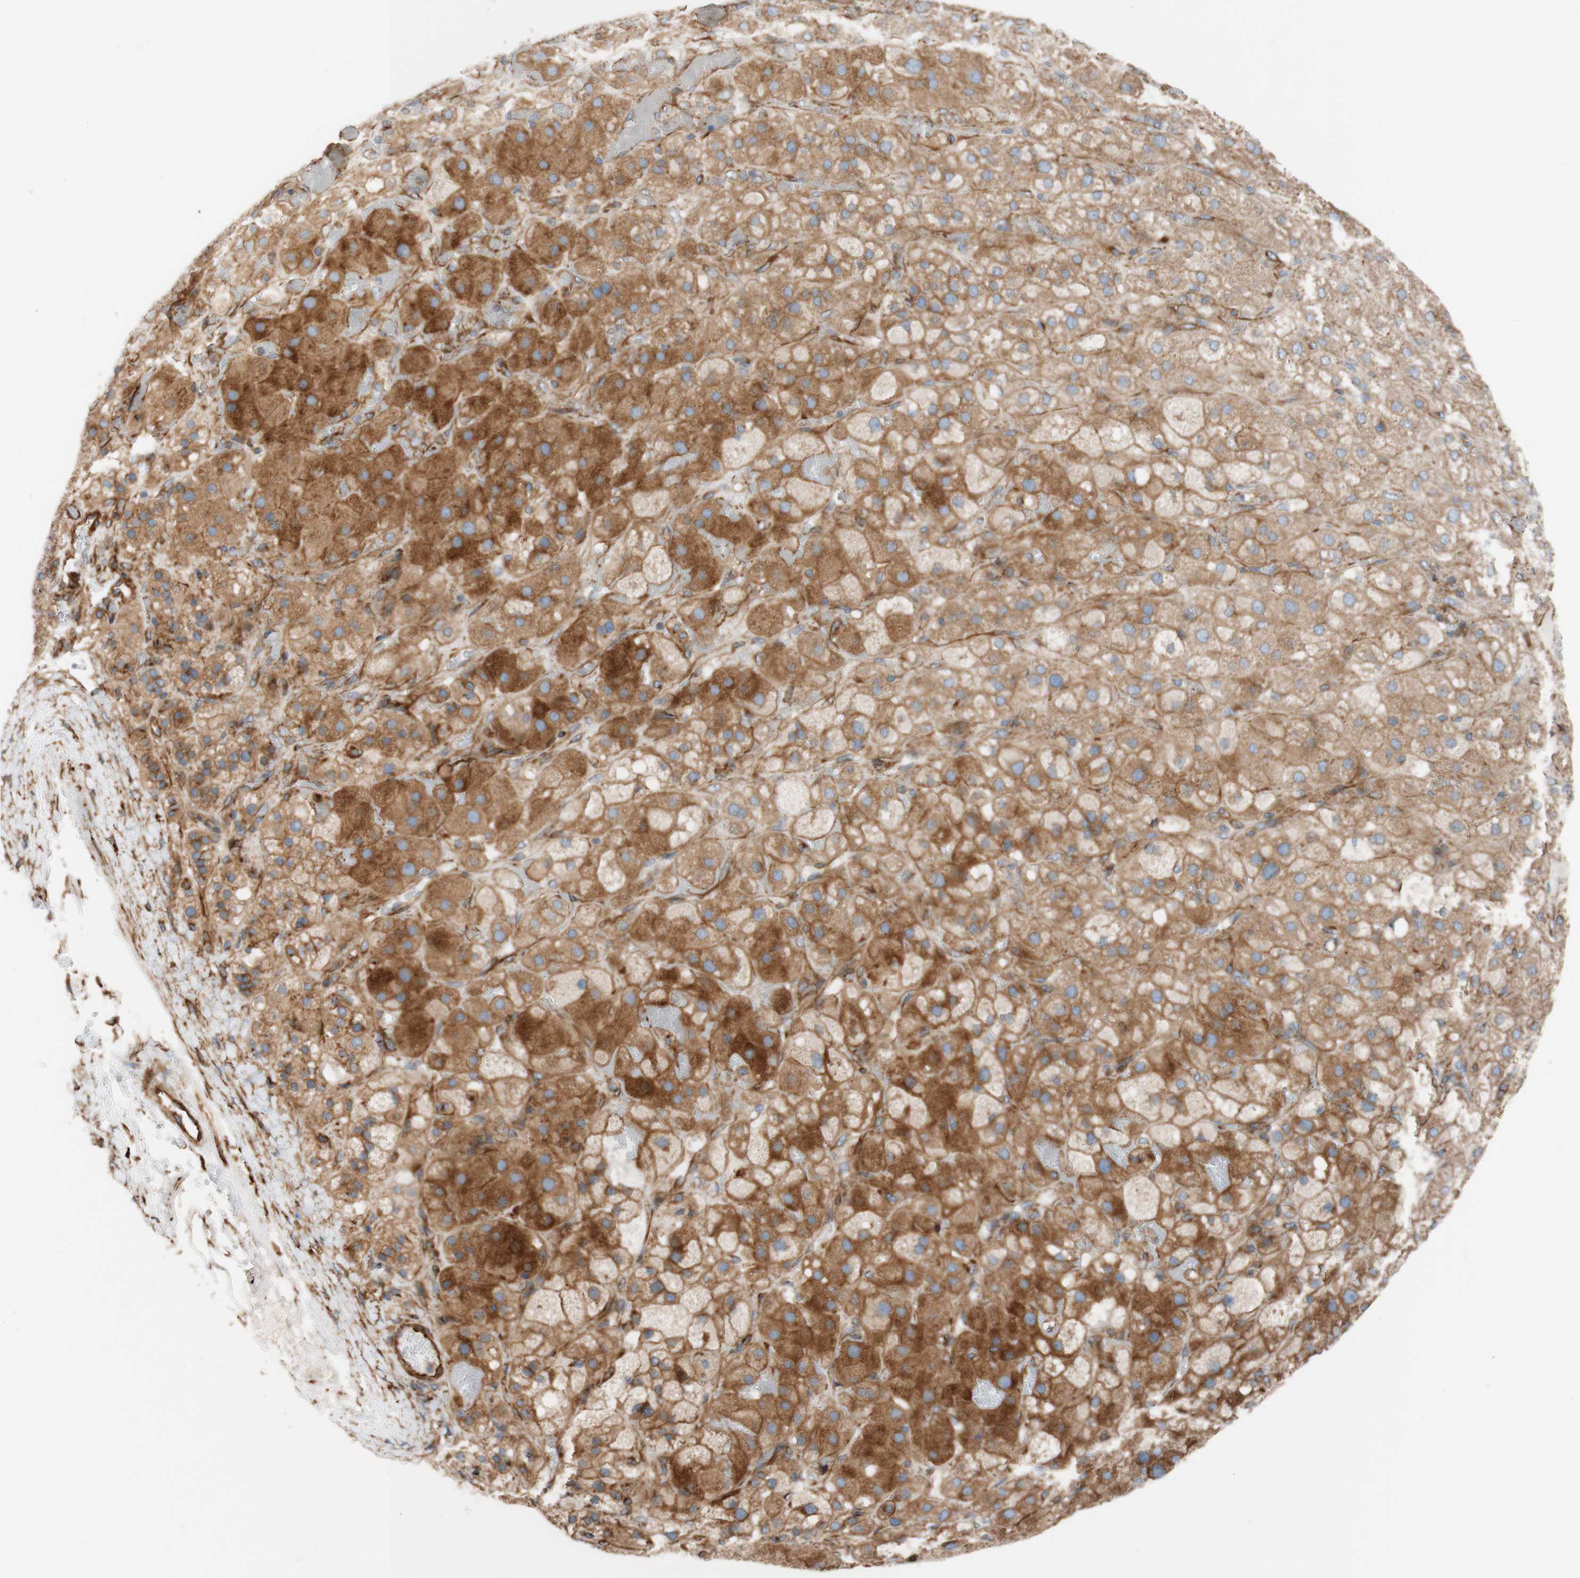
{"staining": {"intensity": "moderate", "quantity": ">75%", "location": "cytoplasmic/membranous"}, "tissue": "adrenal gland", "cell_type": "Glandular cells", "image_type": "normal", "snomed": [{"axis": "morphology", "description": "Normal tissue, NOS"}, {"axis": "topography", "description": "Adrenal gland"}], "caption": "An image of human adrenal gland stained for a protein shows moderate cytoplasmic/membranous brown staining in glandular cells. The staining was performed using DAB (3,3'-diaminobenzidine), with brown indicating positive protein expression. Nuclei are stained blue with hematoxylin.", "gene": "C1orf43", "patient": {"sex": "female", "age": 47}}